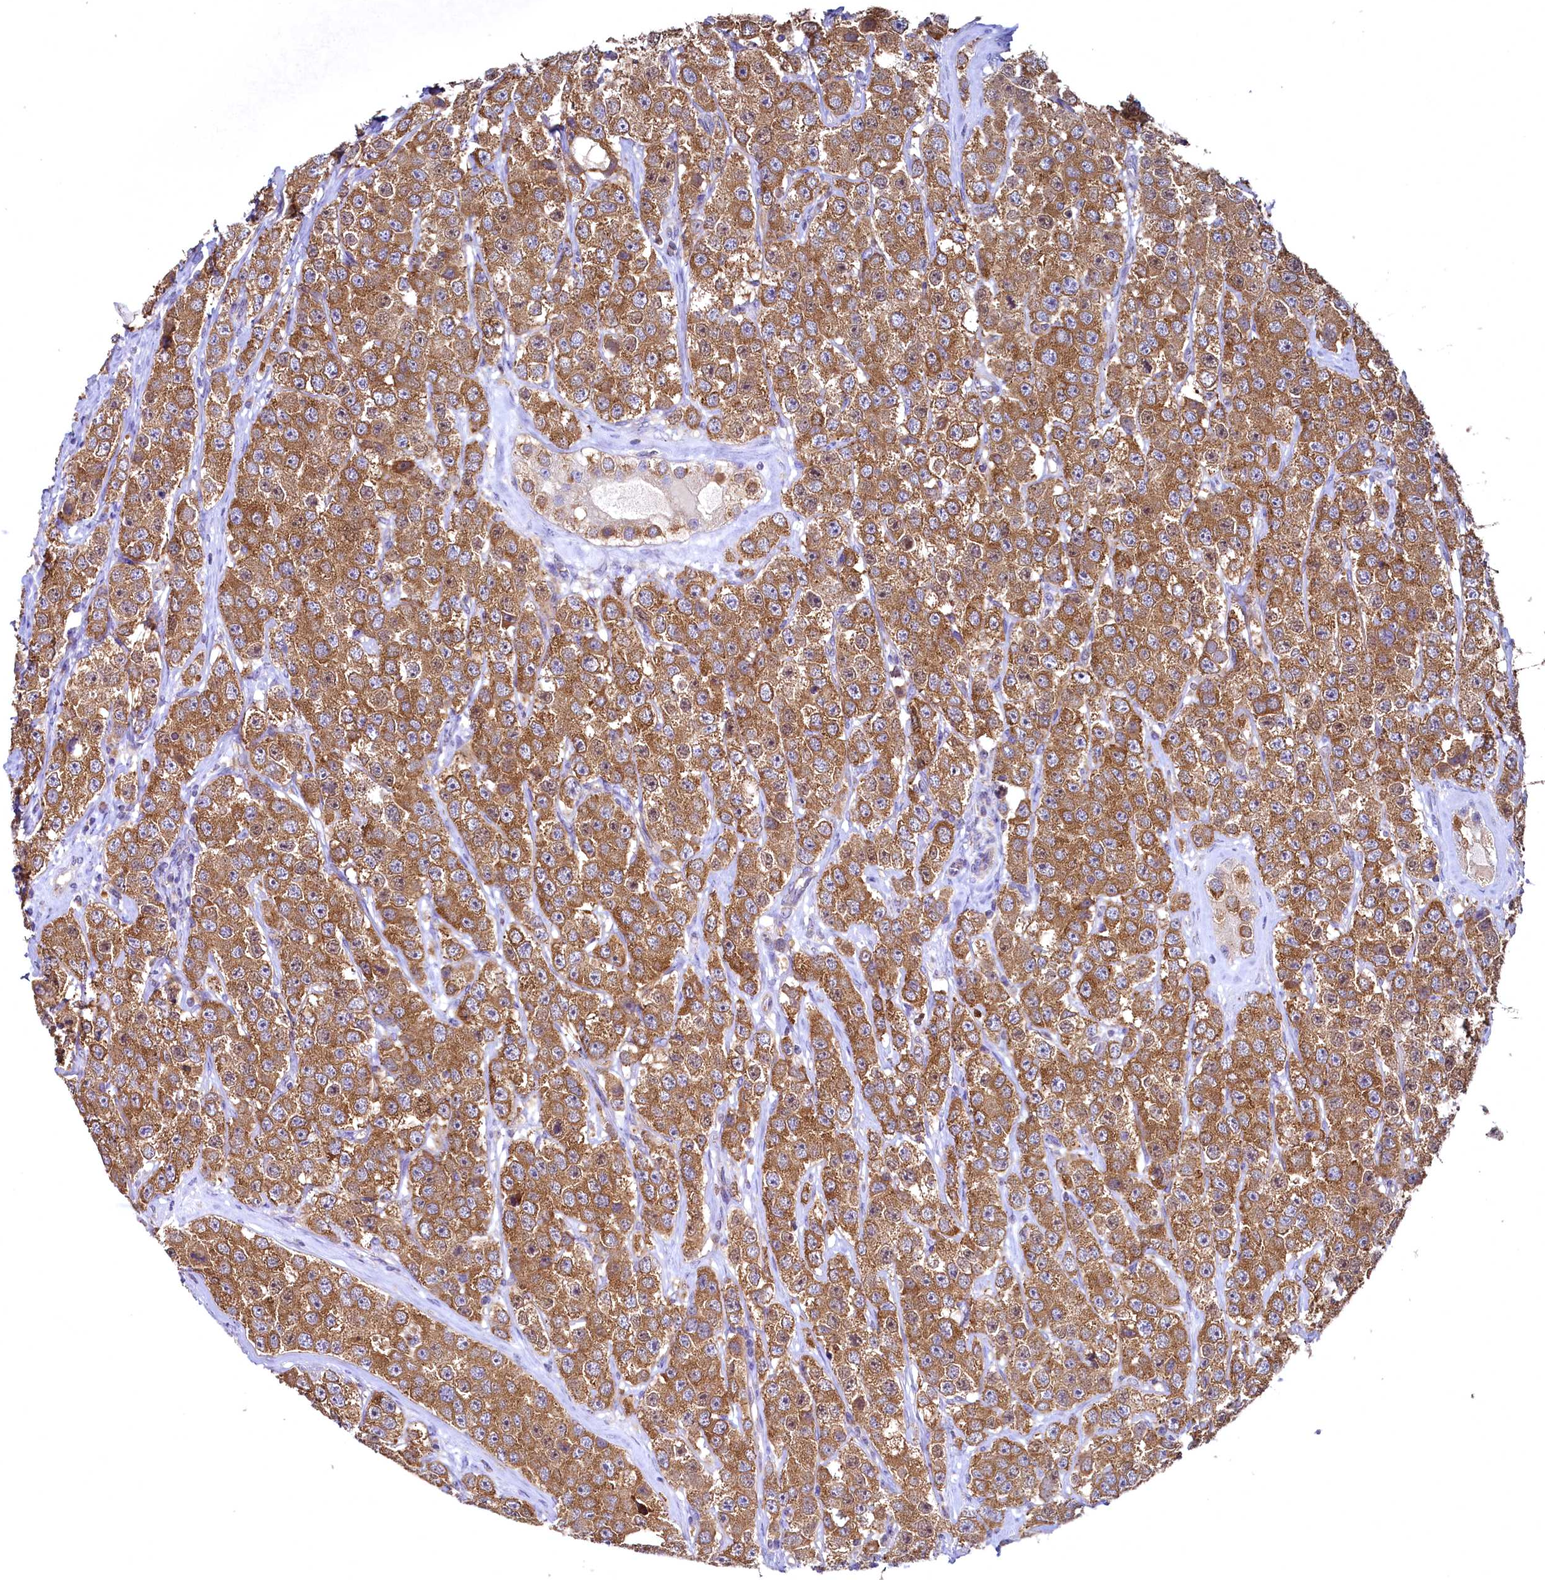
{"staining": {"intensity": "moderate", "quantity": ">75%", "location": "cytoplasmic/membranous"}, "tissue": "testis cancer", "cell_type": "Tumor cells", "image_type": "cancer", "snomed": [{"axis": "morphology", "description": "Seminoma, NOS"}, {"axis": "topography", "description": "Testis"}], "caption": "IHC image of seminoma (testis) stained for a protein (brown), which reveals medium levels of moderate cytoplasmic/membranous positivity in about >75% of tumor cells.", "gene": "MRPL57", "patient": {"sex": "male", "age": 28}}